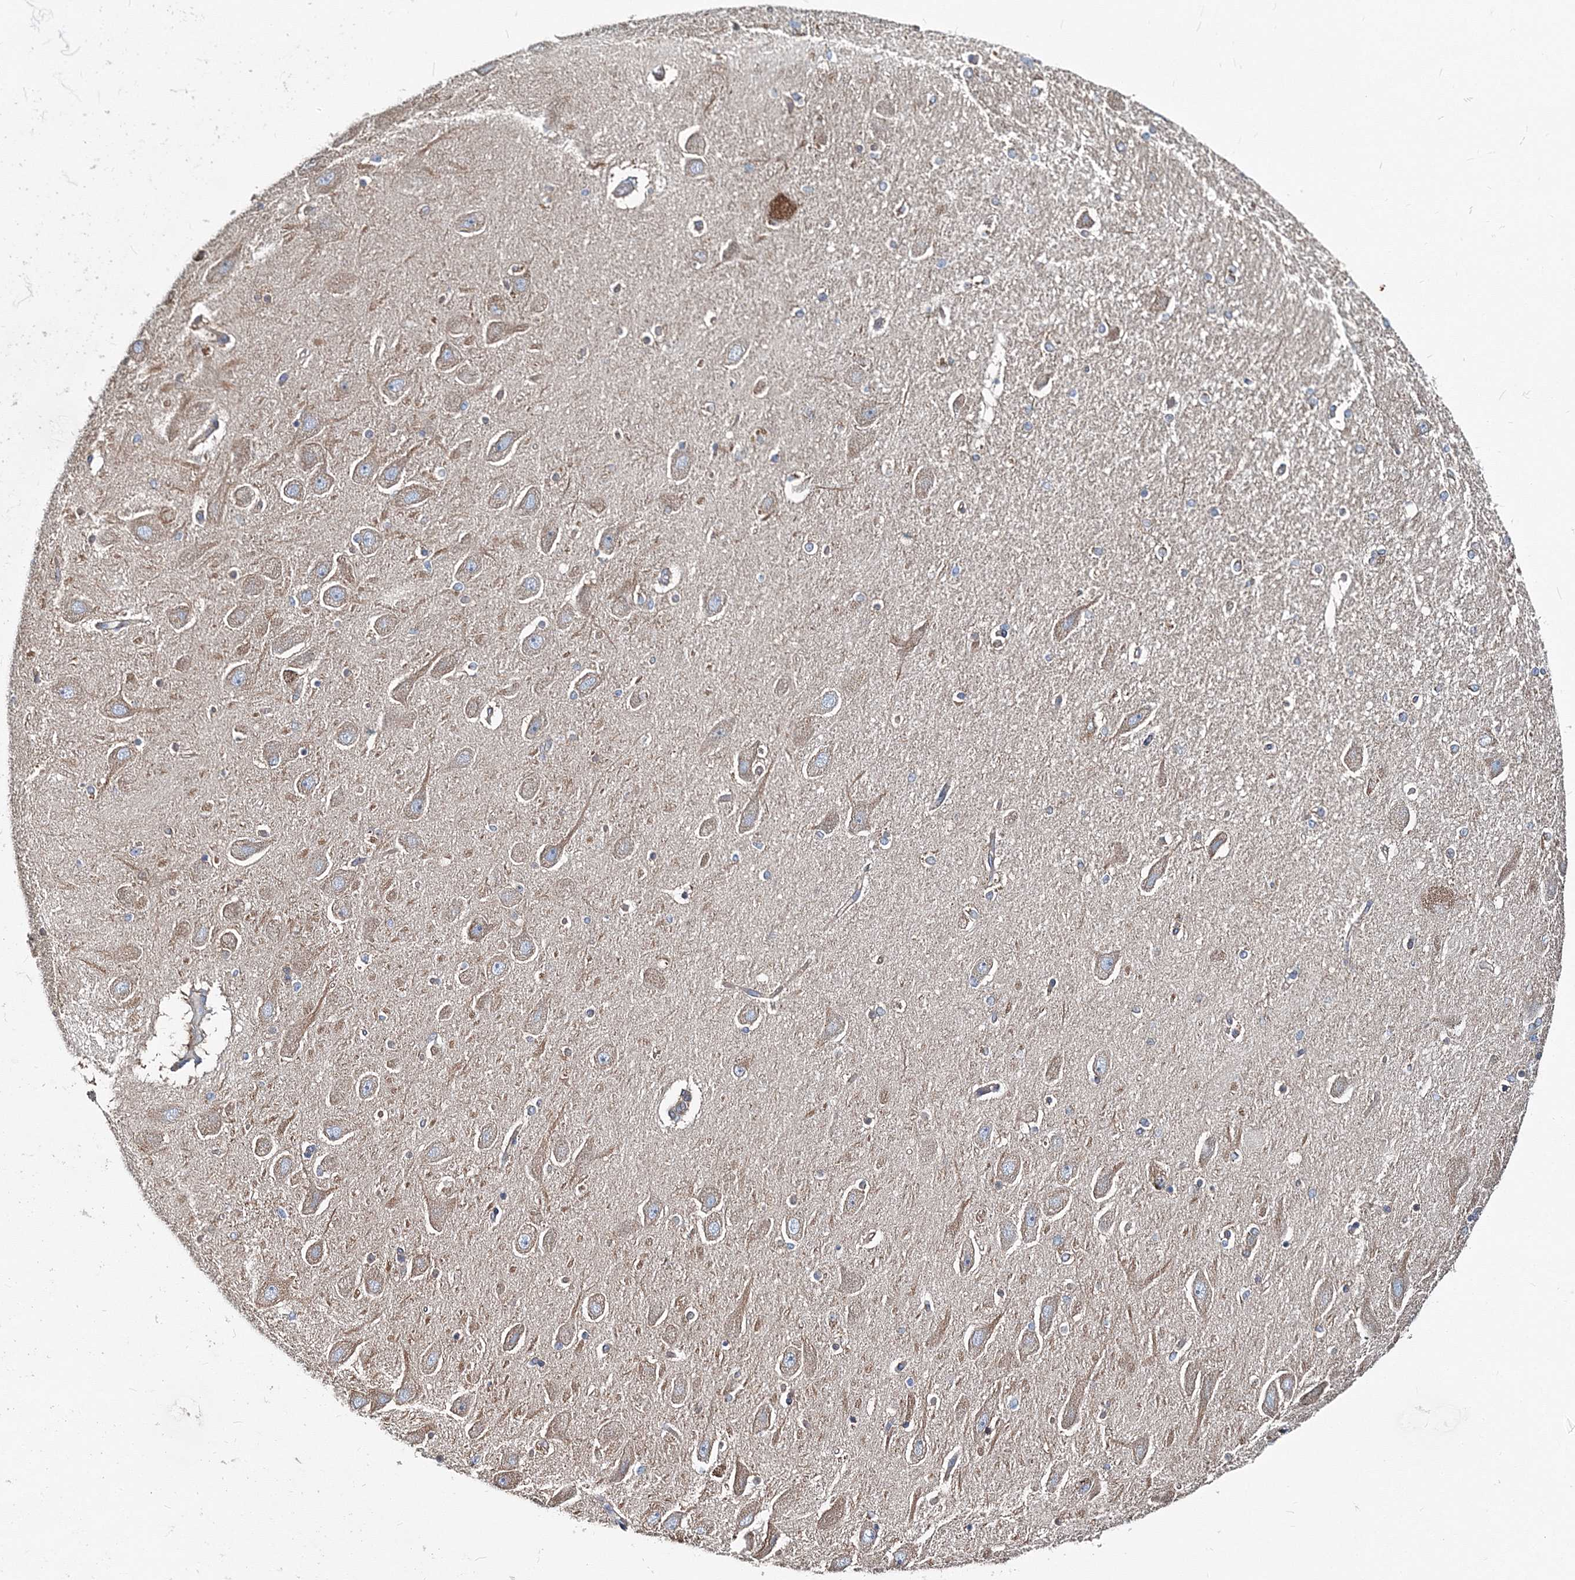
{"staining": {"intensity": "moderate", "quantity": "<25%", "location": "cytoplasmic/membranous"}, "tissue": "hippocampus", "cell_type": "Glial cells", "image_type": "normal", "snomed": [{"axis": "morphology", "description": "Normal tissue, NOS"}, {"axis": "topography", "description": "Hippocampus"}], "caption": "Immunohistochemical staining of normal human hippocampus exhibits low levels of moderate cytoplasmic/membranous staining in about <25% of glial cells.", "gene": "MPHOSPH9", "patient": {"sex": "female", "age": 54}}